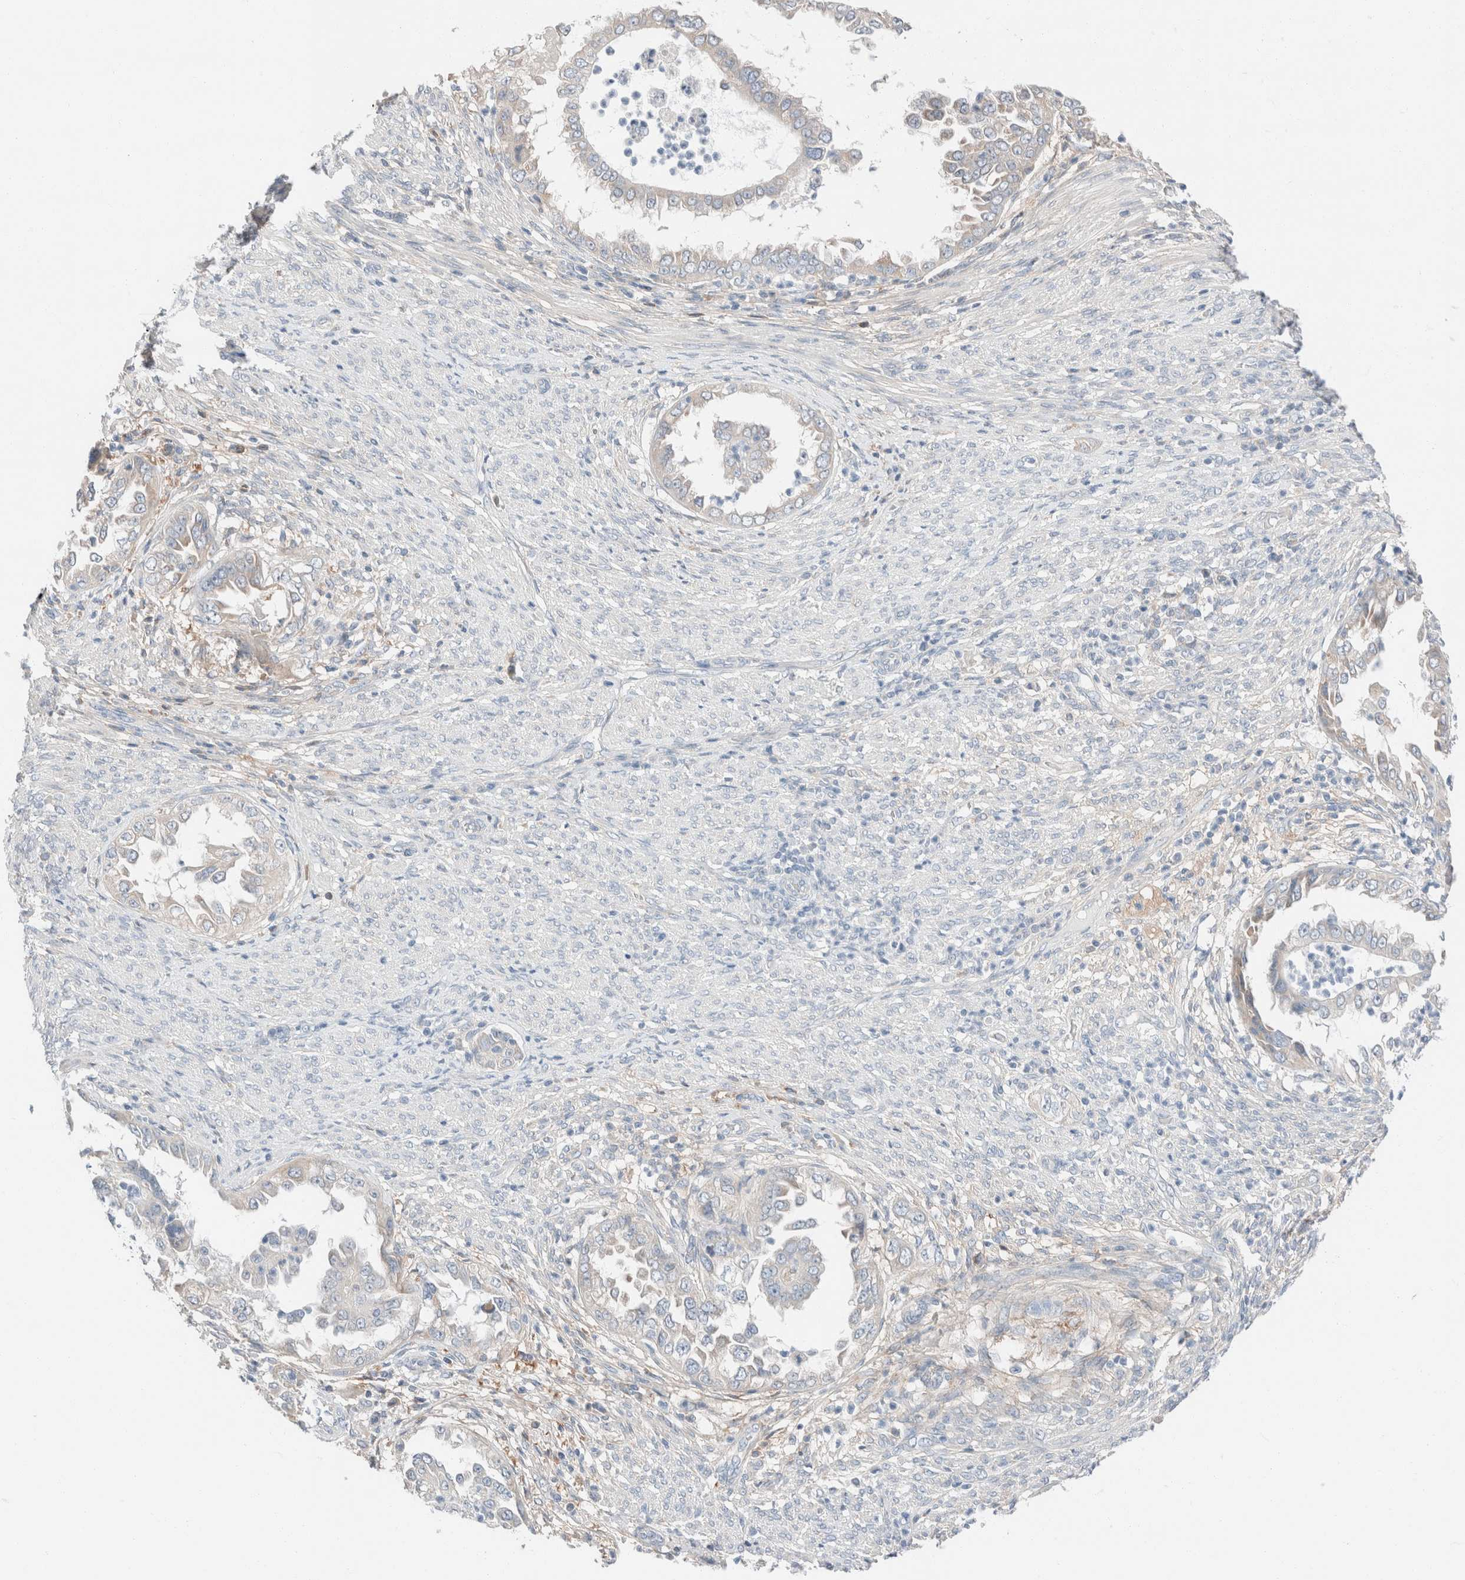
{"staining": {"intensity": "negative", "quantity": "none", "location": "none"}, "tissue": "endometrial cancer", "cell_type": "Tumor cells", "image_type": "cancer", "snomed": [{"axis": "morphology", "description": "Adenocarcinoma, NOS"}, {"axis": "topography", "description": "Endometrium"}], "caption": "IHC histopathology image of neoplastic tissue: human endometrial cancer stained with DAB (3,3'-diaminobenzidine) shows no significant protein staining in tumor cells. The staining is performed using DAB brown chromogen with nuclei counter-stained in using hematoxylin.", "gene": "PCM1", "patient": {"sex": "female", "age": 85}}